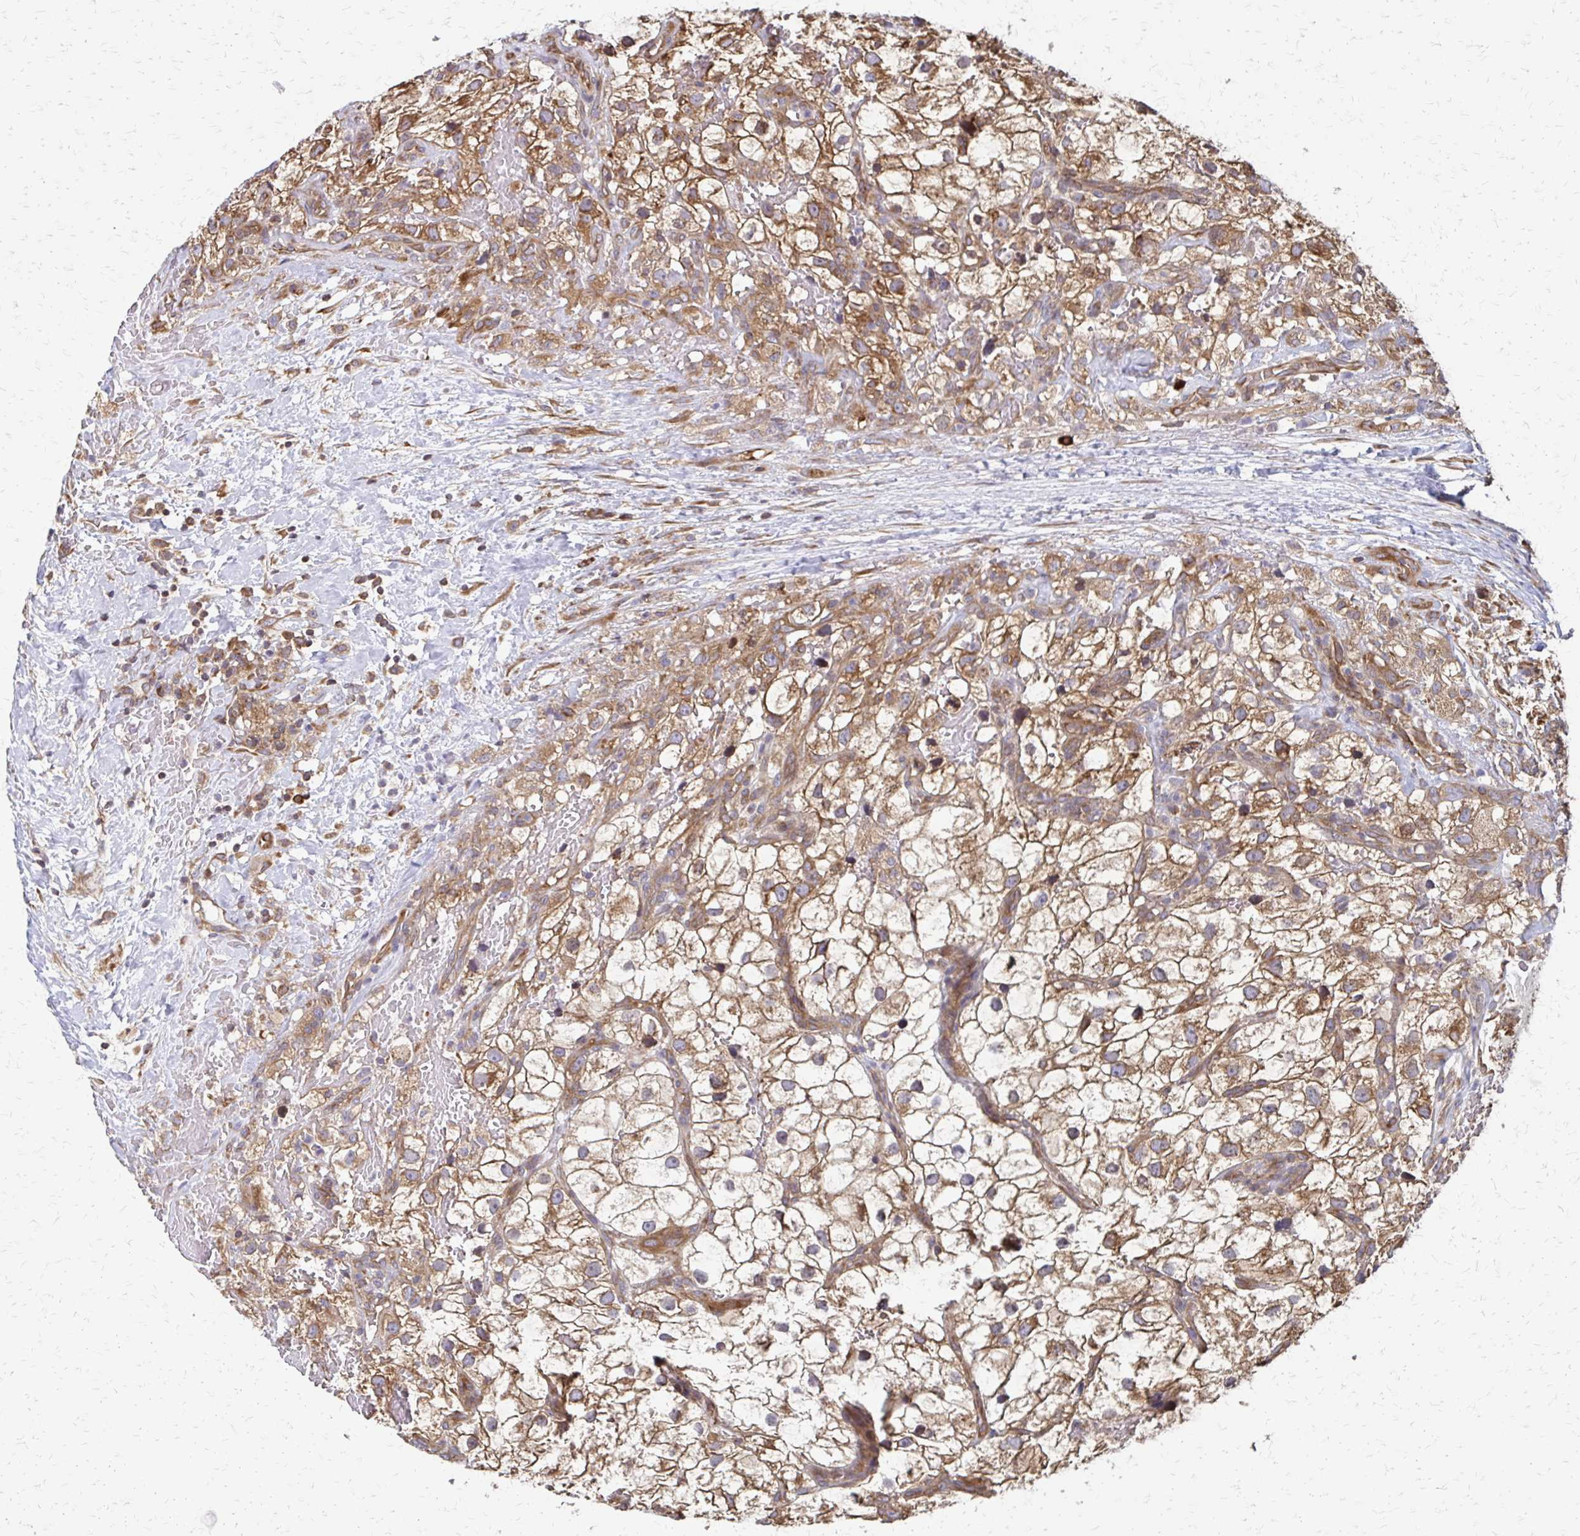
{"staining": {"intensity": "moderate", "quantity": ">75%", "location": "cytoplasmic/membranous"}, "tissue": "renal cancer", "cell_type": "Tumor cells", "image_type": "cancer", "snomed": [{"axis": "morphology", "description": "Adenocarcinoma, NOS"}, {"axis": "topography", "description": "Kidney"}], "caption": "A photomicrograph showing moderate cytoplasmic/membranous positivity in approximately >75% of tumor cells in adenocarcinoma (renal), as visualized by brown immunohistochemical staining.", "gene": "EEF2", "patient": {"sex": "male", "age": 59}}